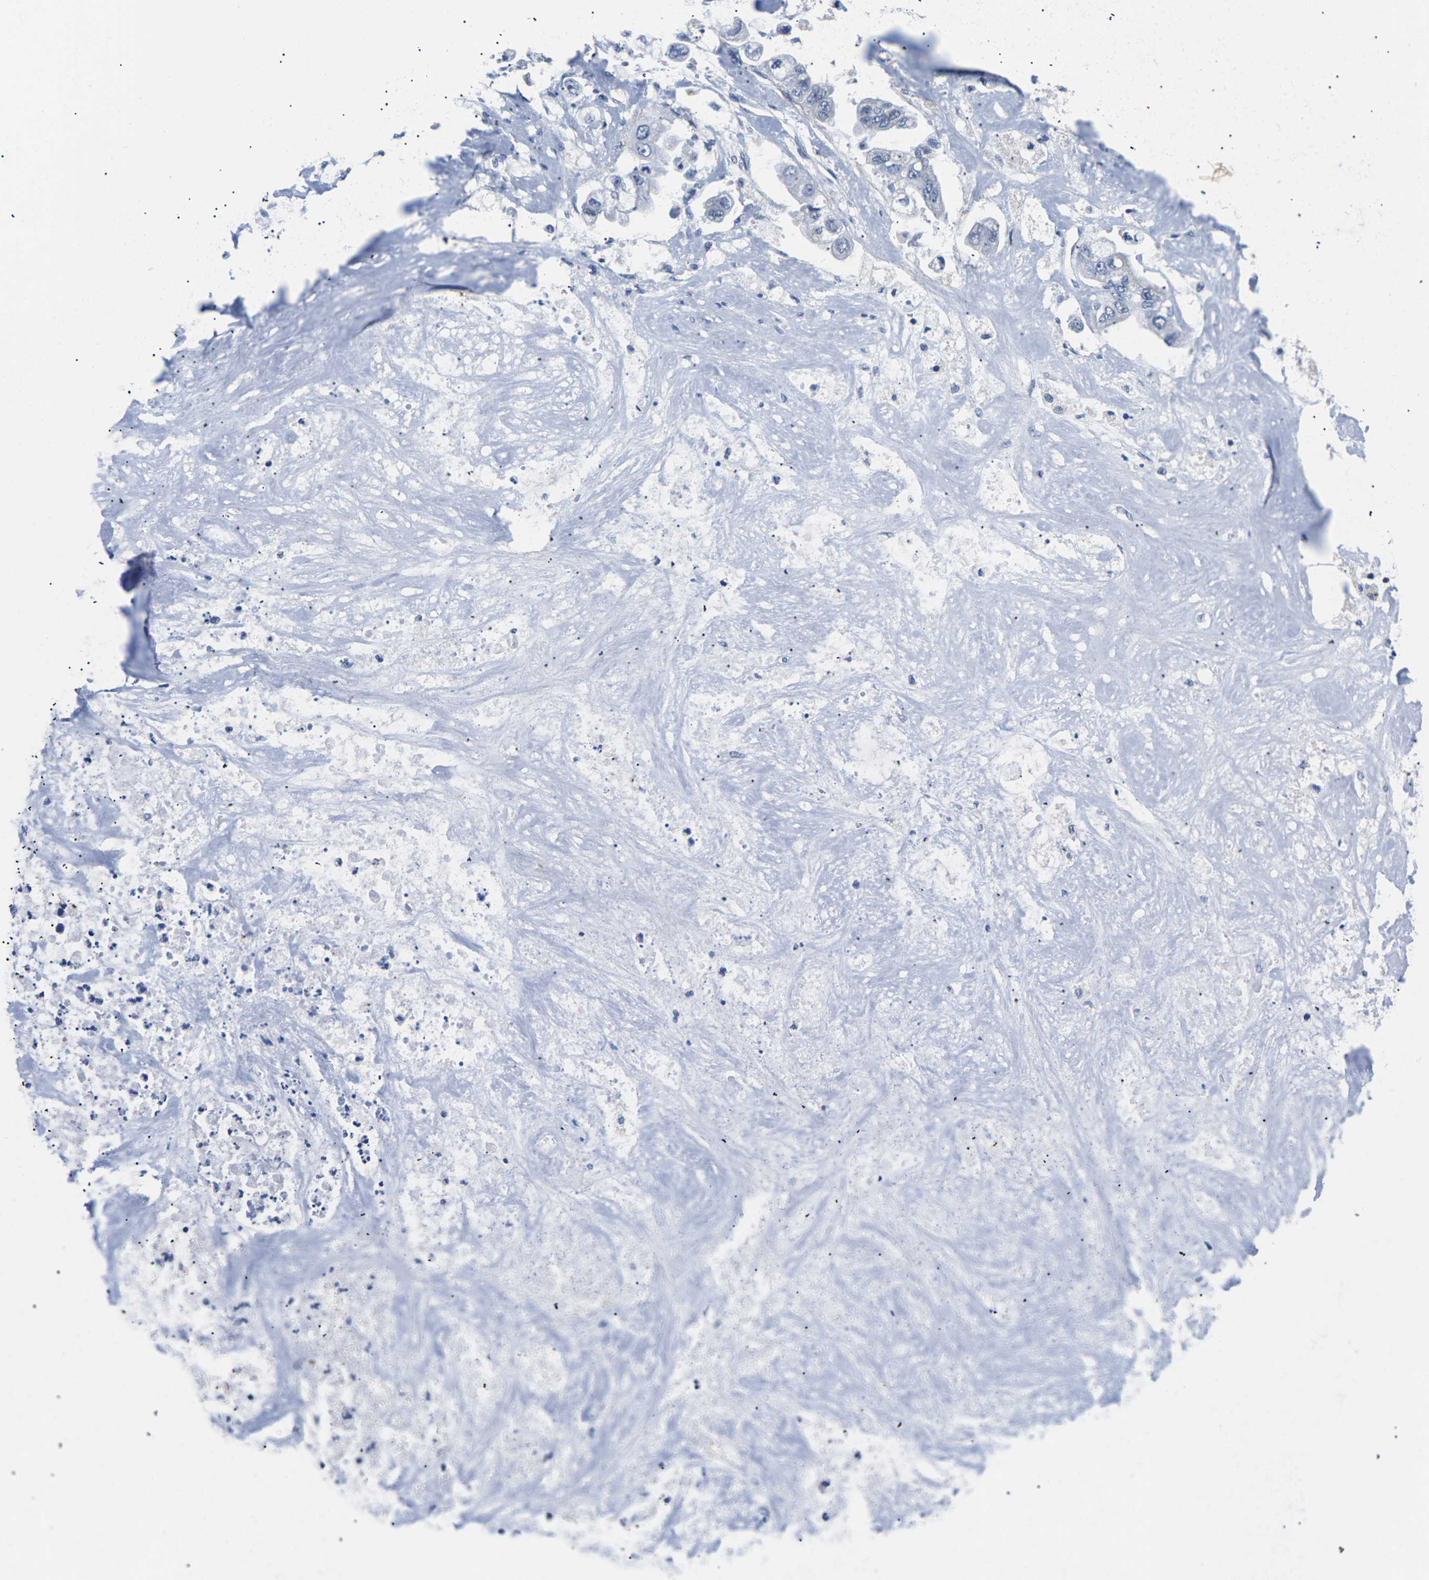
{"staining": {"intensity": "negative", "quantity": "none", "location": "none"}, "tissue": "stomach cancer", "cell_type": "Tumor cells", "image_type": "cancer", "snomed": [{"axis": "morphology", "description": "Adenocarcinoma, NOS"}, {"axis": "topography", "description": "Stomach"}], "caption": "This is an immunohistochemistry image of human adenocarcinoma (stomach). There is no staining in tumor cells.", "gene": "ST6GAL2", "patient": {"sex": "male", "age": 62}}